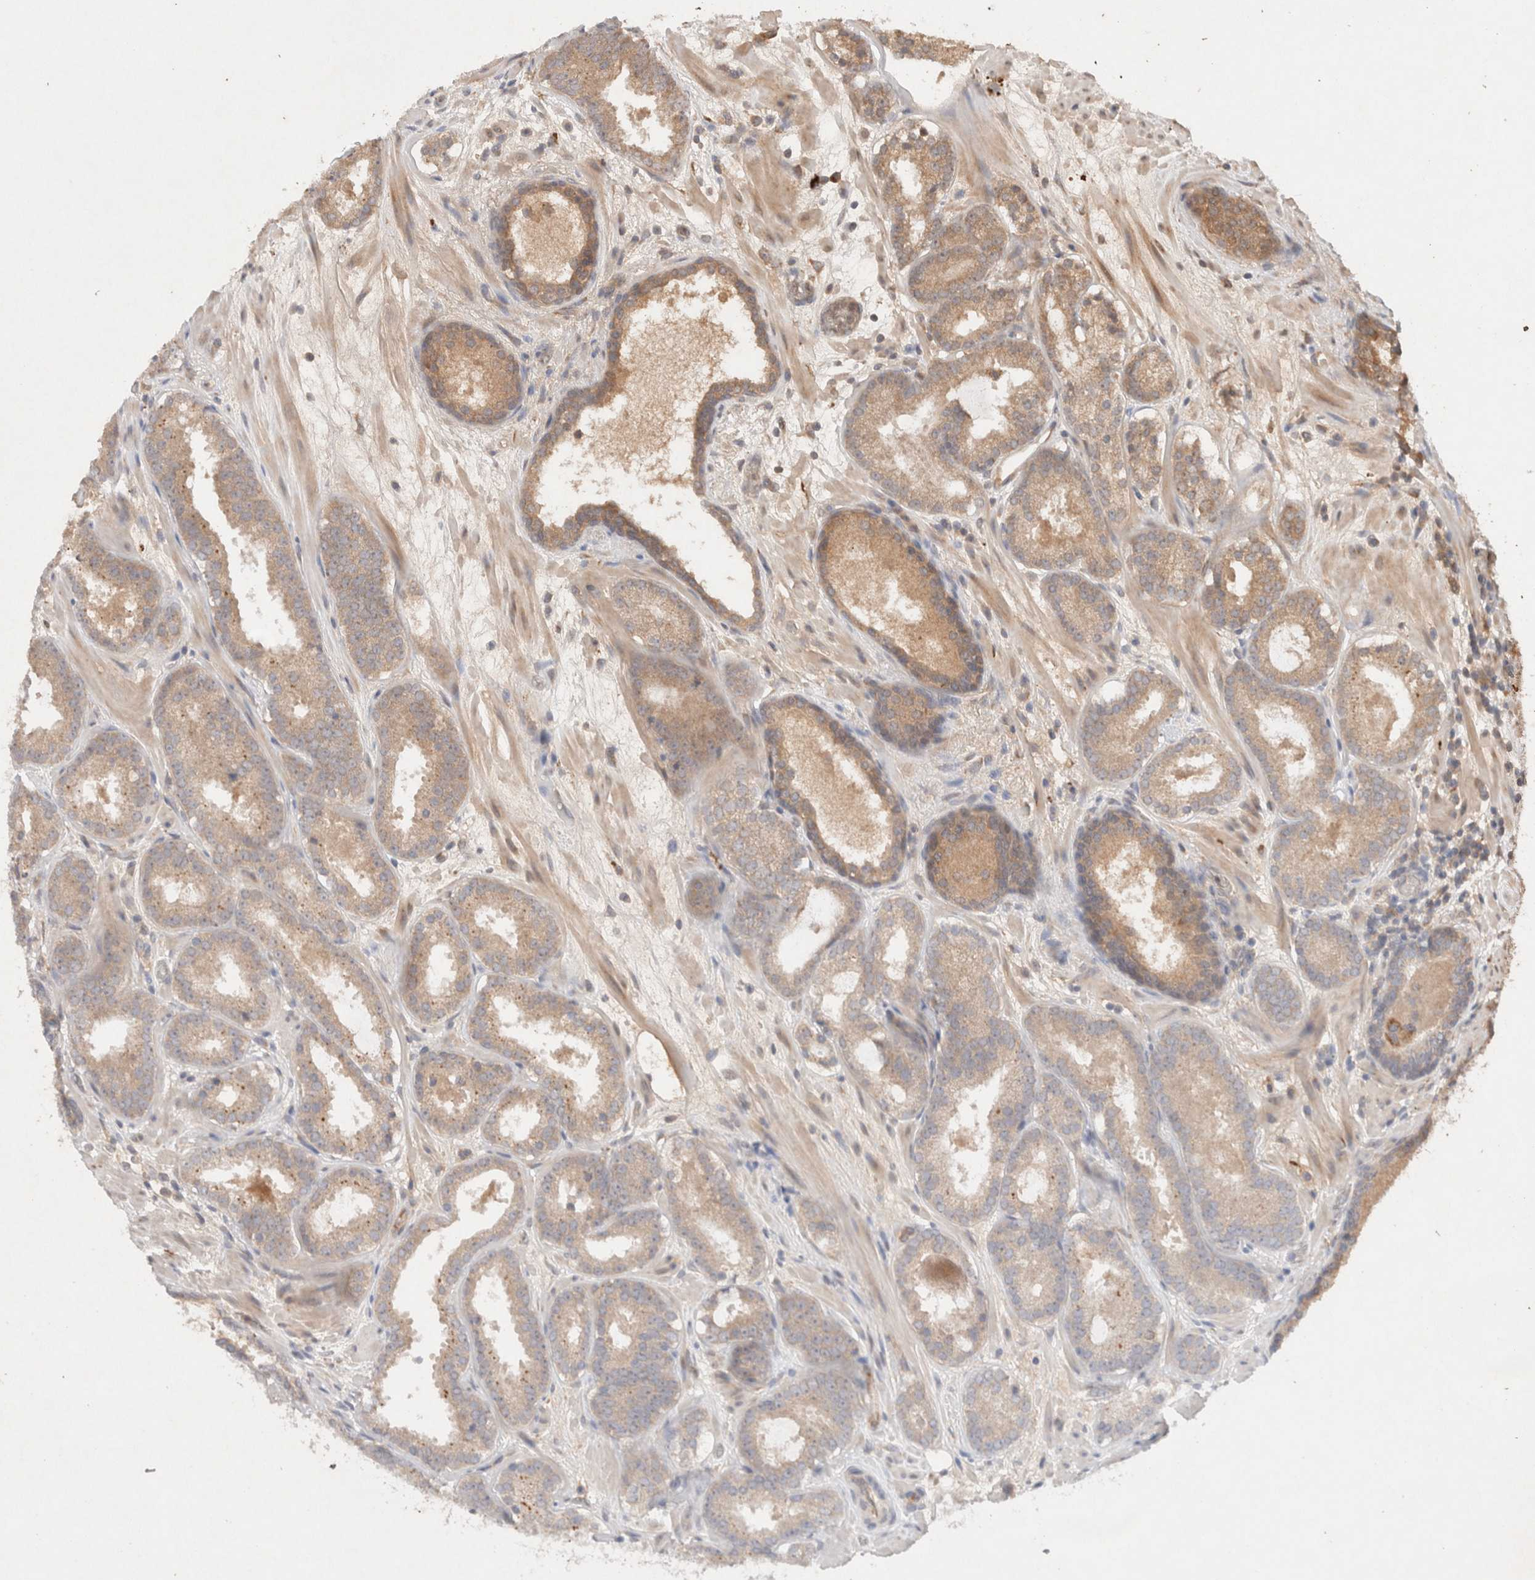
{"staining": {"intensity": "moderate", "quantity": ">75%", "location": "cytoplasmic/membranous"}, "tissue": "prostate cancer", "cell_type": "Tumor cells", "image_type": "cancer", "snomed": [{"axis": "morphology", "description": "Adenocarcinoma, Low grade"}, {"axis": "topography", "description": "Prostate"}], "caption": "Prostate cancer was stained to show a protein in brown. There is medium levels of moderate cytoplasmic/membranous positivity in approximately >75% of tumor cells.", "gene": "KLHL20", "patient": {"sex": "male", "age": 69}}